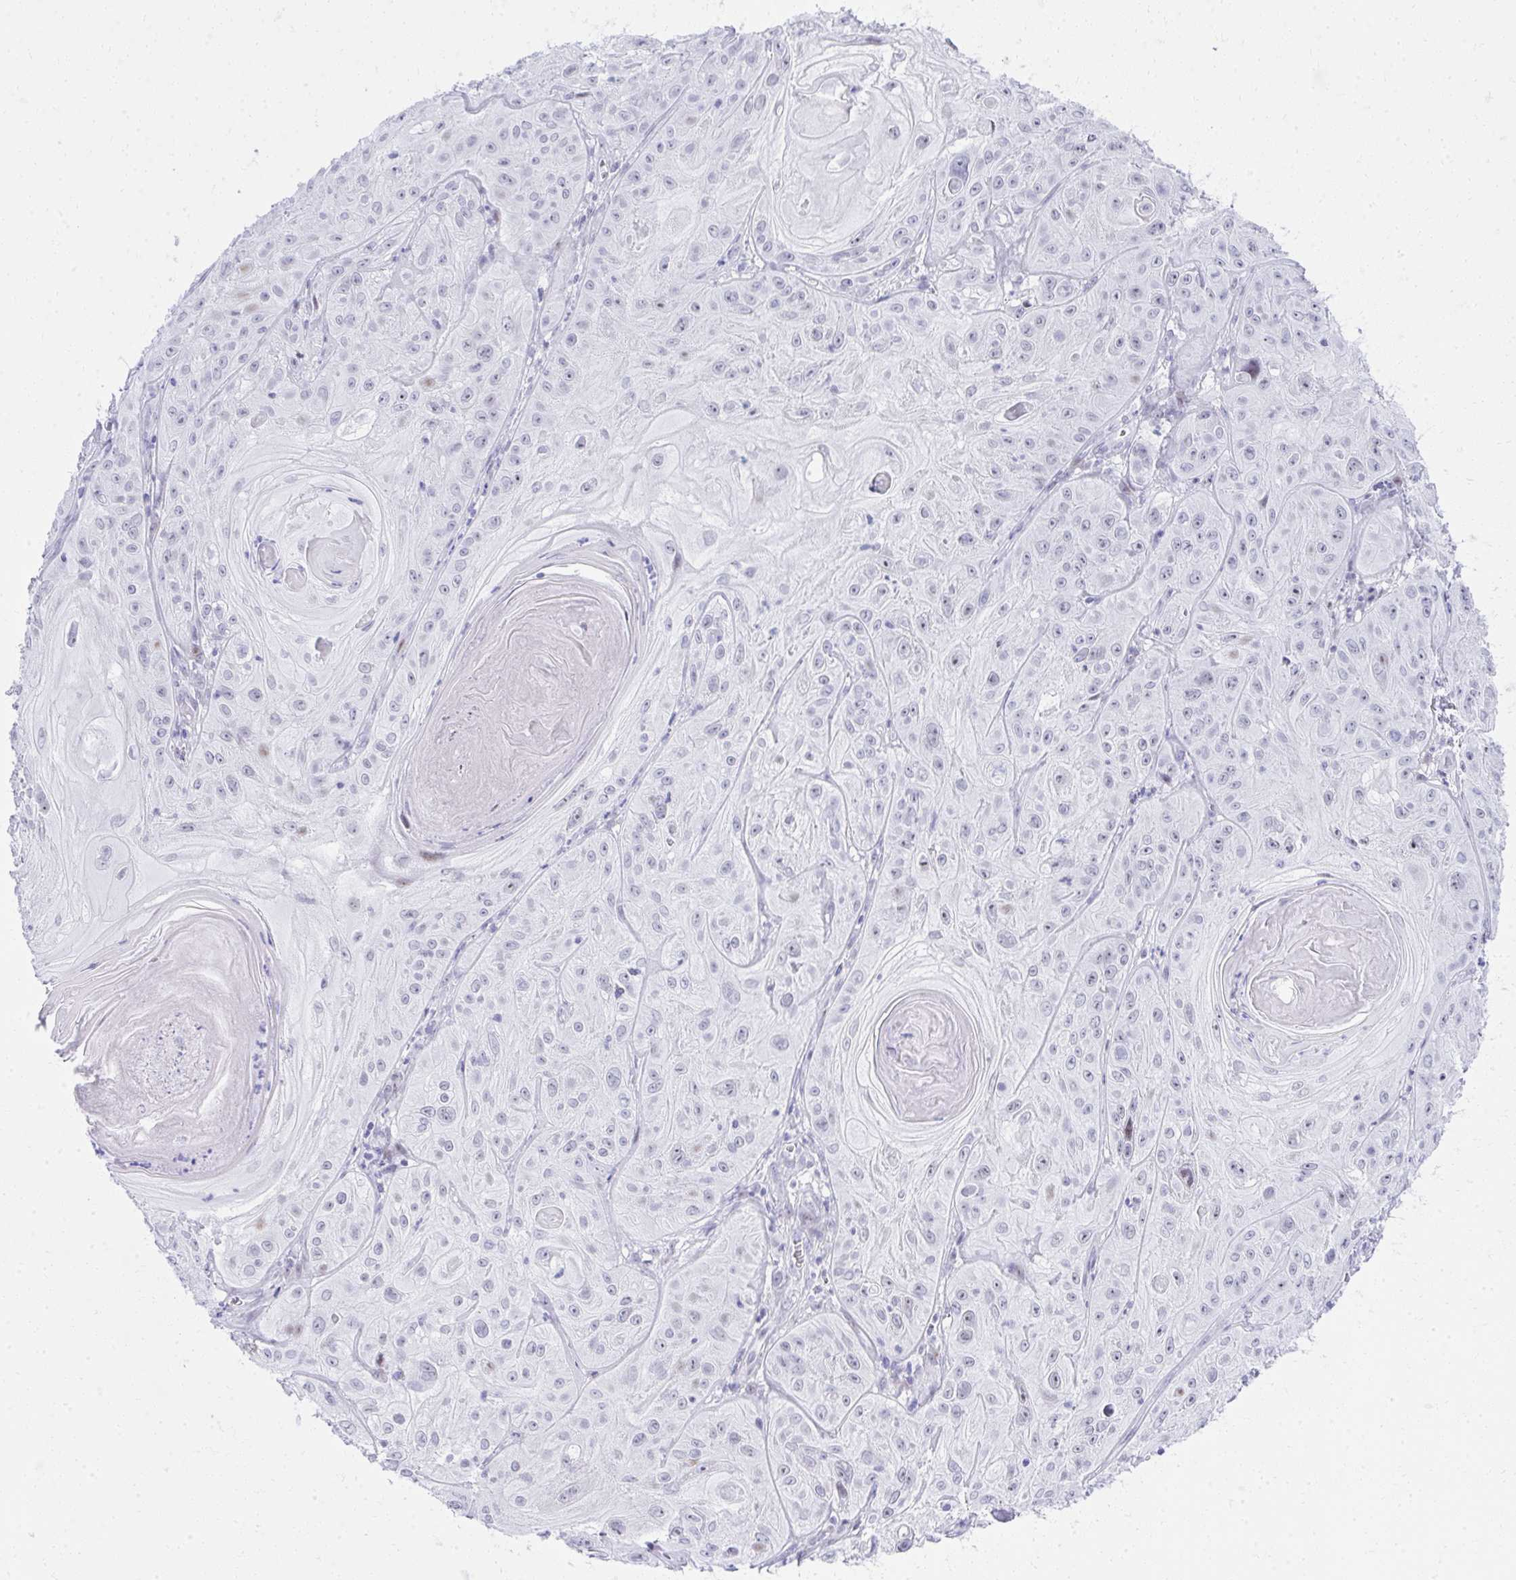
{"staining": {"intensity": "weak", "quantity": "<25%", "location": "nuclear"}, "tissue": "skin cancer", "cell_type": "Tumor cells", "image_type": "cancer", "snomed": [{"axis": "morphology", "description": "Squamous cell carcinoma, NOS"}, {"axis": "topography", "description": "Skin"}], "caption": "This photomicrograph is of skin squamous cell carcinoma stained with immunohistochemistry to label a protein in brown with the nuclei are counter-stained blue. There is no staining in tumor cells. (Brightfield microscopy of DAB (3,3'-diaminobenzidine) IHC at high magnification).", "gene": "GLDN", "patient": {"sex": "male", "age": 85}}